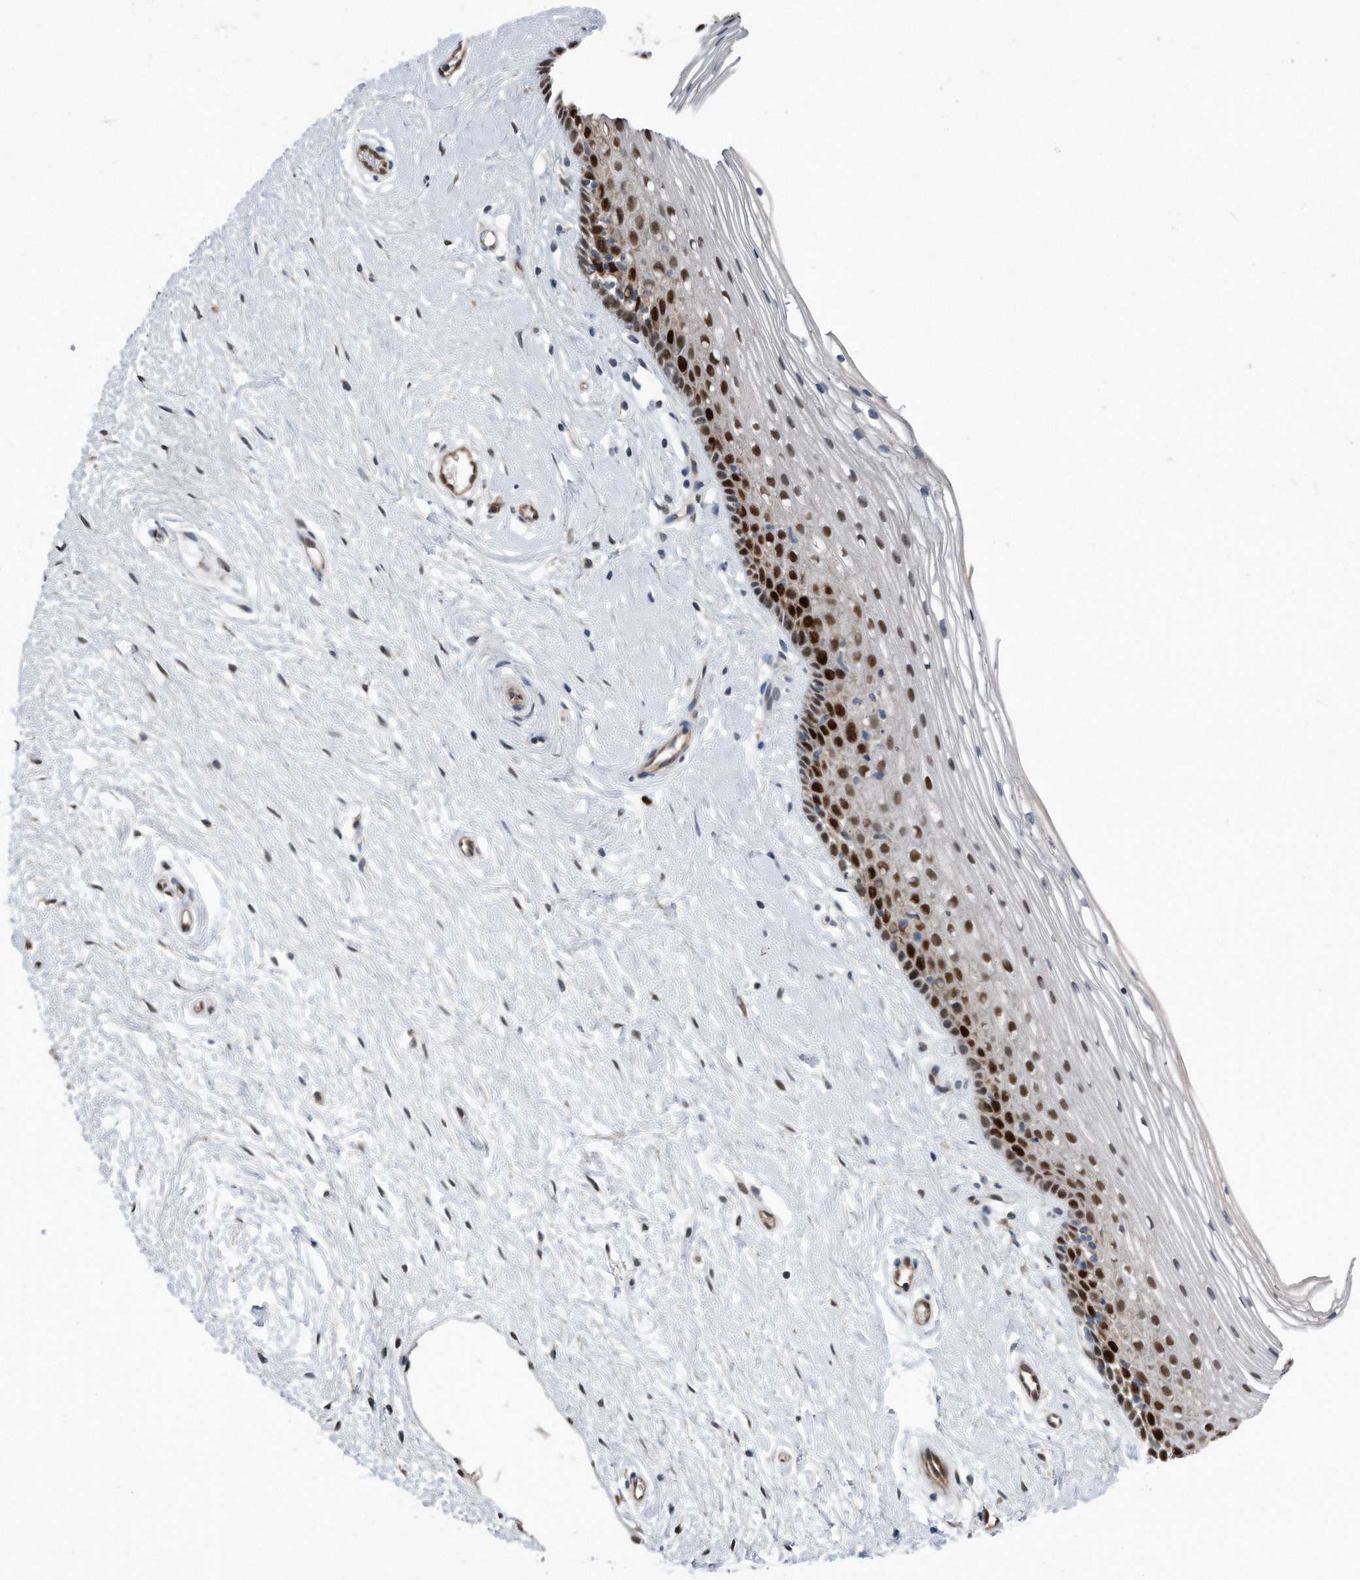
{"staining": {"intensity": "strong", "quantity": "25%-75%", "location": "nuclear"}, "tissue": "vagina", "cell_type": "Squamous epithelial cells", "image_type": "normal", "snomed": [{"axis": "morphology", "description": "Normal tissue, NOS"}, {"axis": "topography", "description": "Vagina"}], "caption": "Protein expression analysis of normal vagina demonstrates strong nuclear expression in approximately 25%-75% of squamous epithelial cells. (IHC, brightfield microscopy, high magnification).", "gene": "PCNA", "patient": {"sex": "female", "age": 46}}